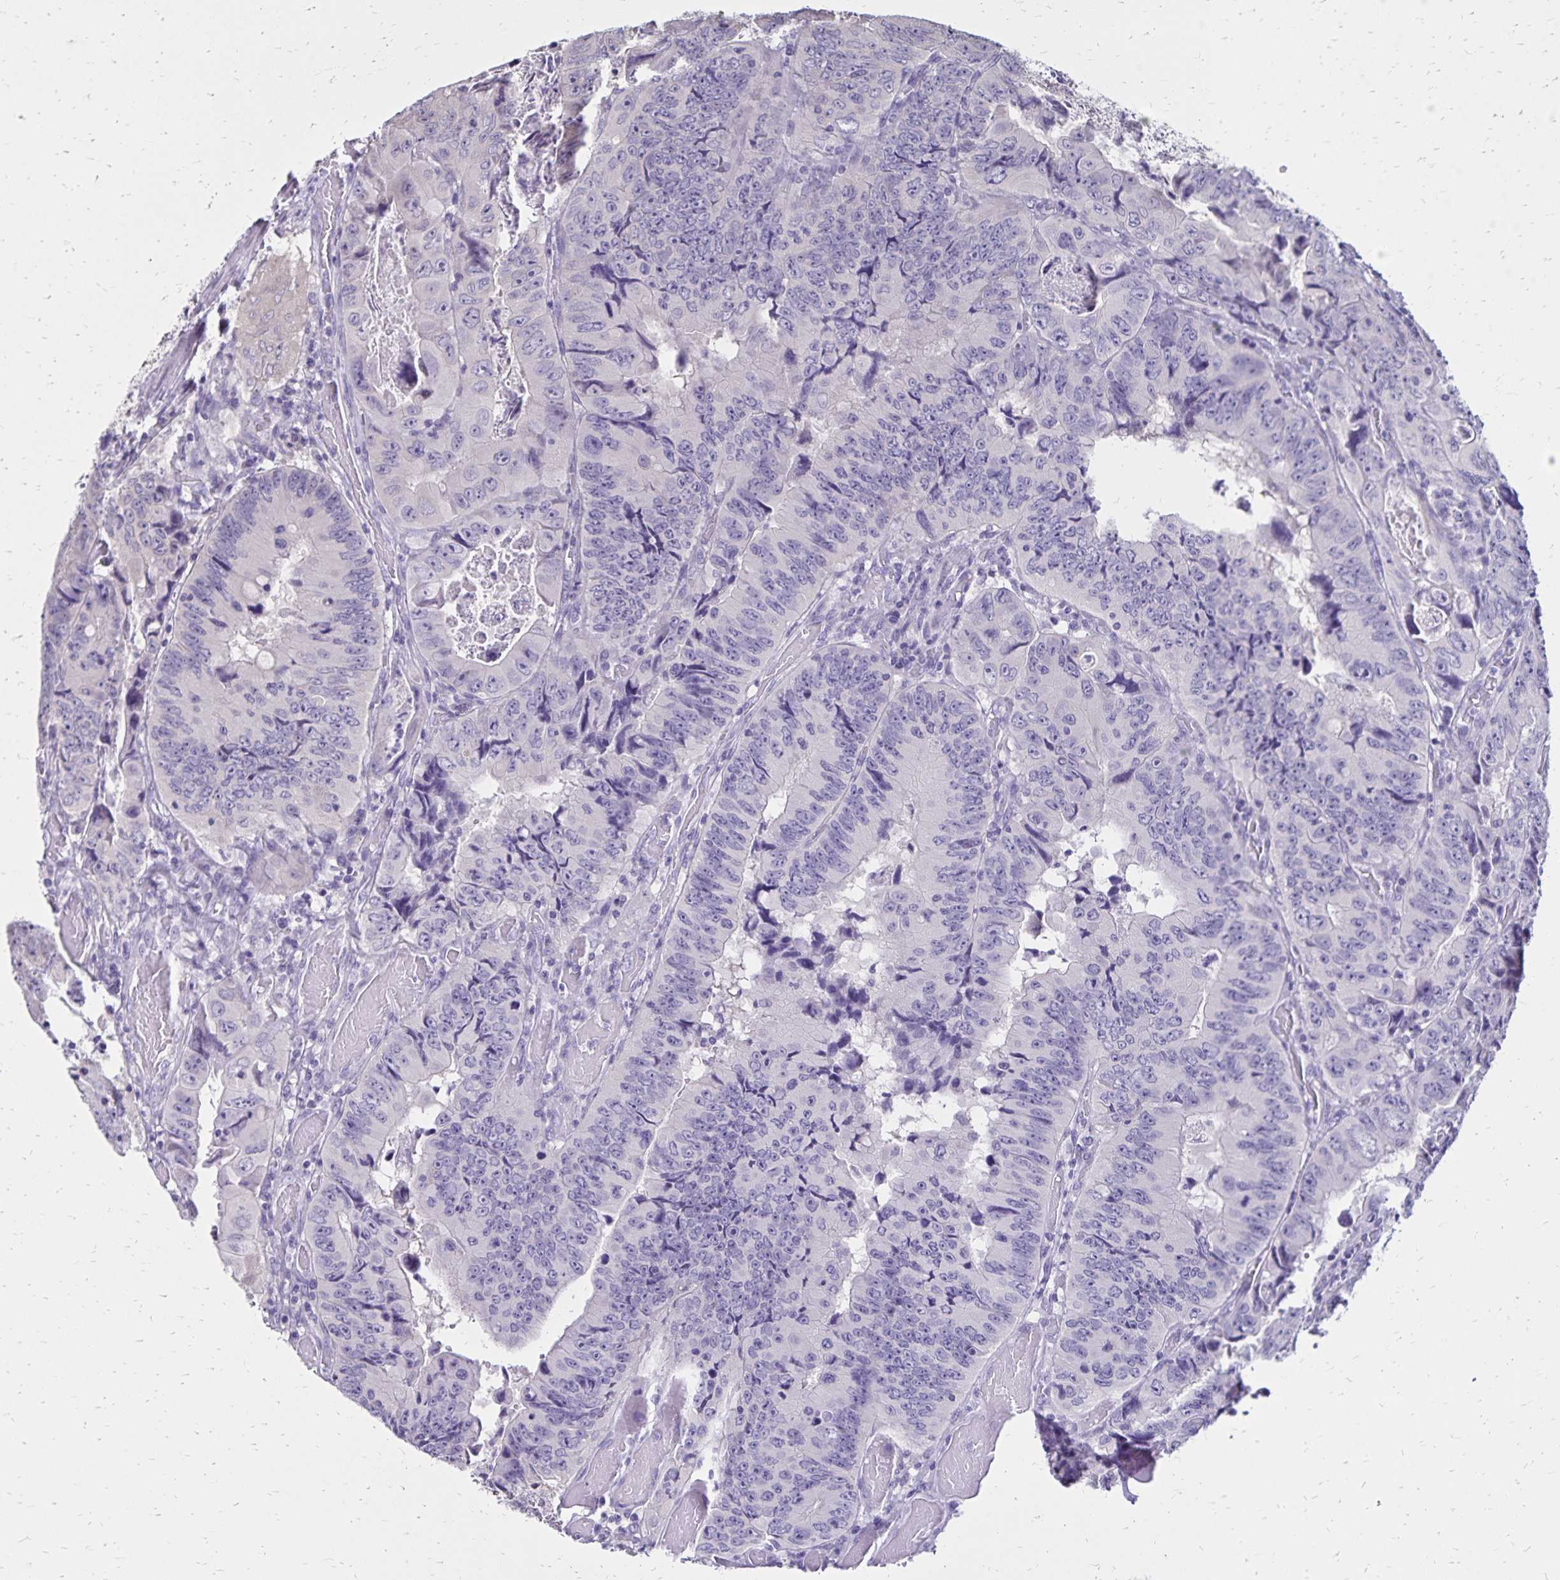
{"staining": {"intensity": "negative", "quantity": "none", "location": "none"}, "tissue": "colorectal cancer", "cell_type": "Tumor cells", "image_type": "cancer", "snomed": [{"axis": "morphology", "description": "Adenocarcinoma, NOS"}, {"axis": "topography", "description": "Colon"}], "caption": "Tumor cells are negative for brown protein staining in colorectal cancer (adenocarcinoma).", "gene": "SH3GL3", "patient": {"sex": "female", "age": 84}}